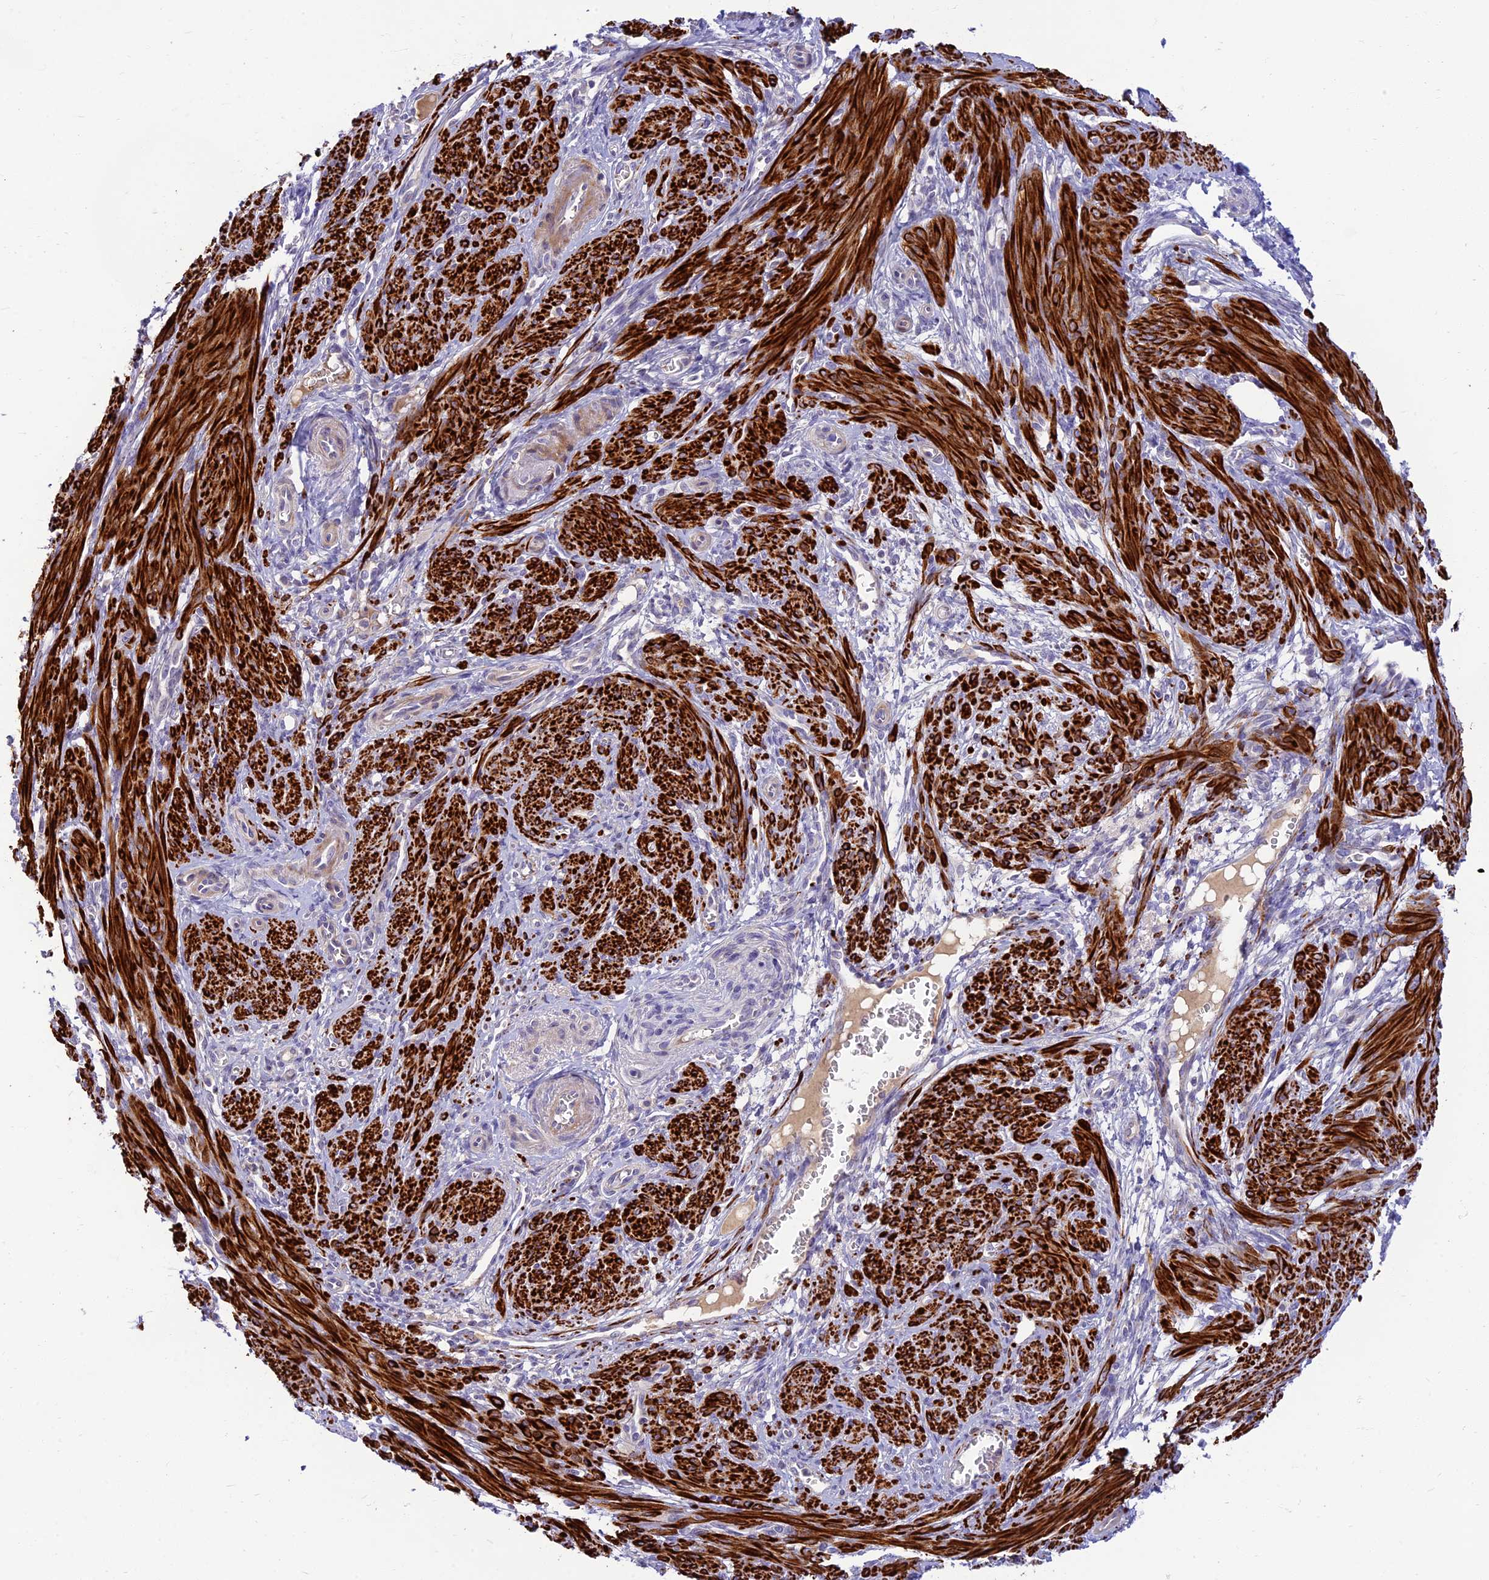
{"staining": {"intensity": "strong", "quantity": ">75%", "location": "cytoplasmic/membranous"}, "tissue": "smooth muscle", "cell_type": "Smooth muscle cells", "image_type": "normal", "snomed": [{"axis": "morphology", "description": "Normal tissue, NOS"}, {"axis": "topography", "description": "Smooth muscle"}], "caption": "Immunohistochemistry micrograph of benign smooth muscle stained for a protein (brown), which exhibits high levels of strong cytoplasmic/membranous positivity in about >75% of smooth muscle cells.", "gene": "CLIP4", "patient": {"sex": "female", "age": 39}}